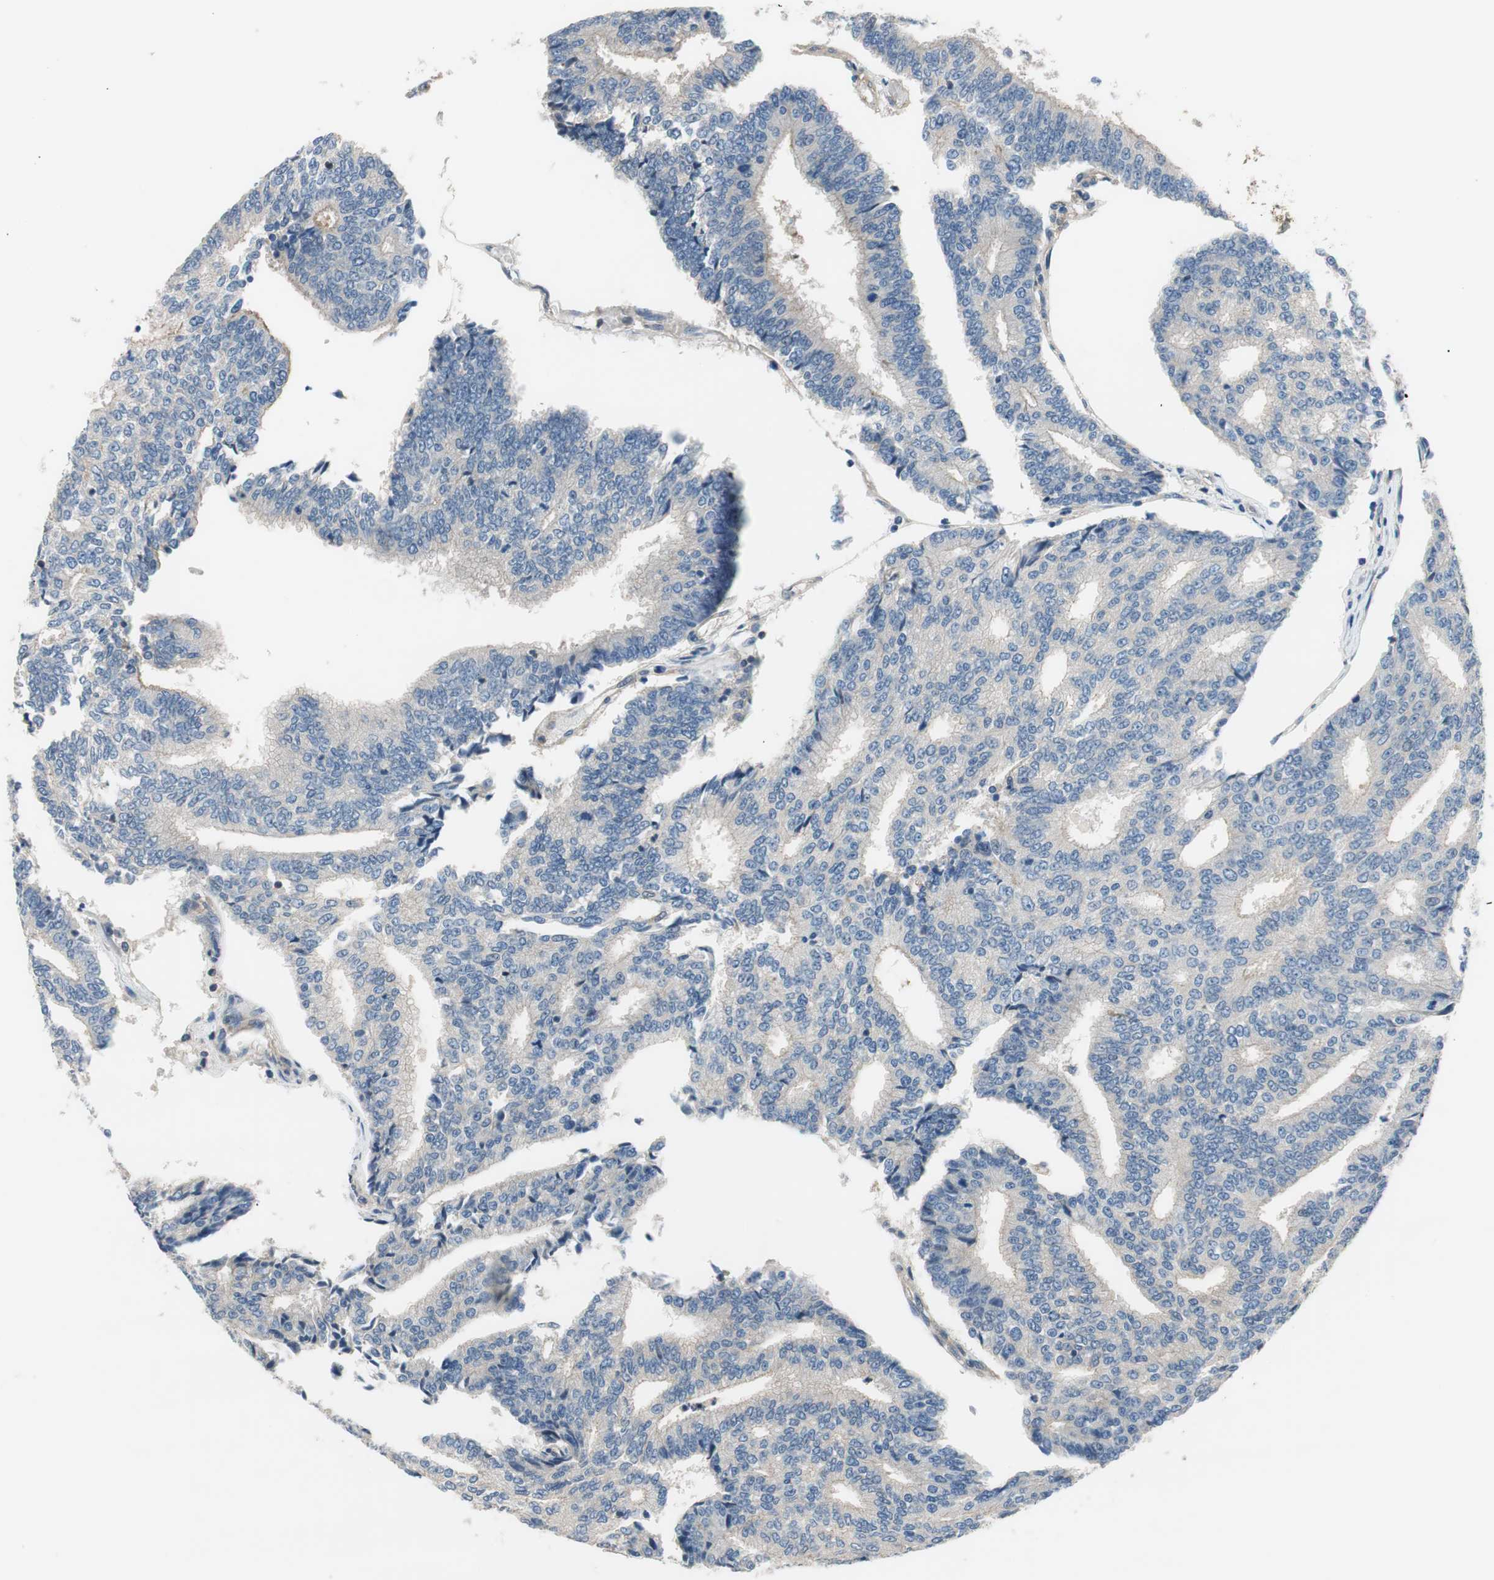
{"staining": {"intensity": "negative", "quantity": "none", "location": "none"}, "tissue": "prostate cancer", "cell_type": "Tumor cells", "image_type": "cancer", "snomed": [{"axis": "morphology", "description": "Adenocarcinoma, High grade"}, {"axis": "topography", "description": "Prostate"}], "caption": "A high-resolution photomicrograph shows IHC staining of prostate cancer, which displays no significant positivity in tumor cells. Brightfield microscopy of immunohistochemistry stained with DAB (3,3'-diaminobenzidine) (brown) and hematoxylin (blue), captured at high magnification.", "gene": "CALML3", "patient": {"sex": "male", "age": 55}}